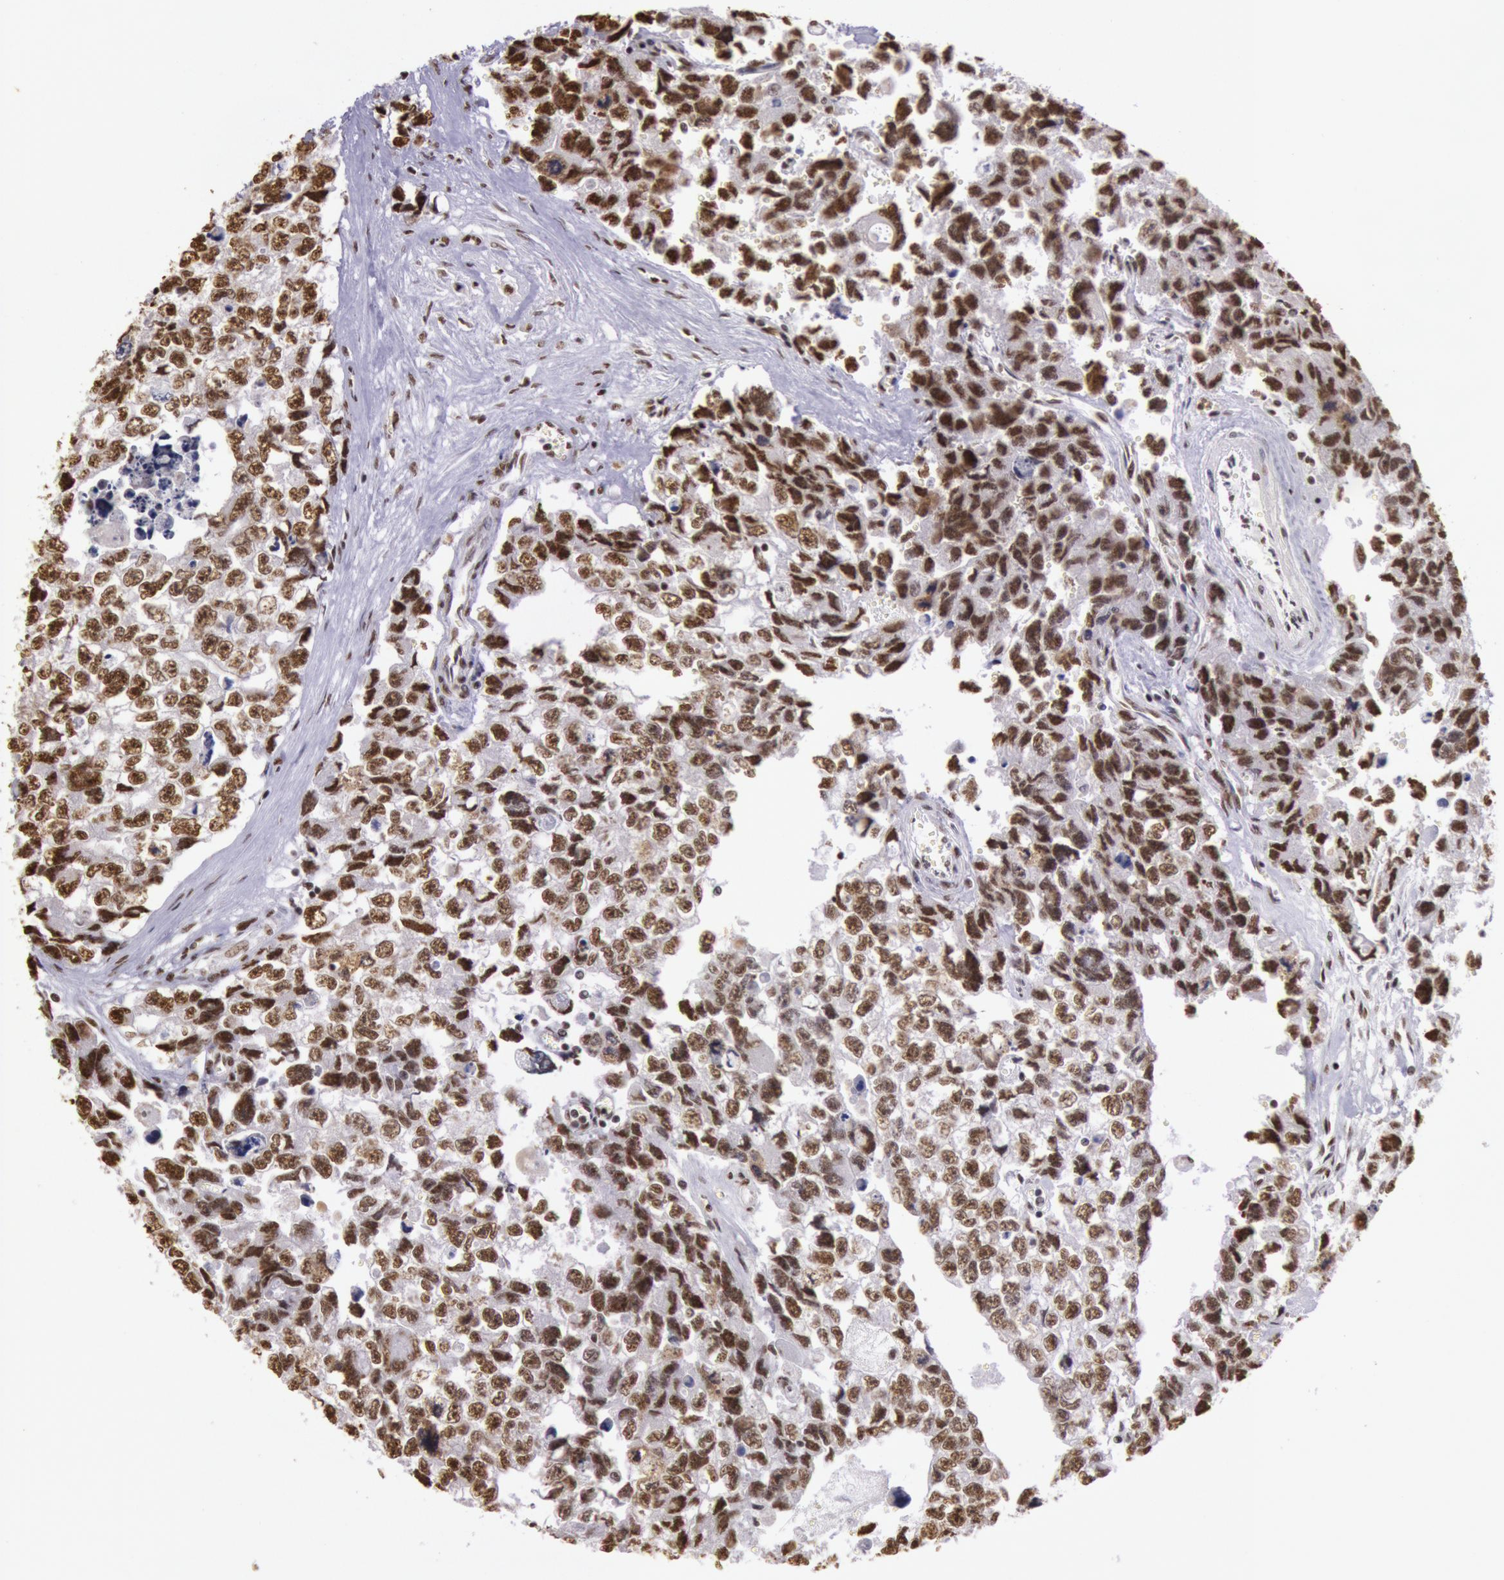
{"staining": {"intensity": "moderate", "quantity": ">75%", "location": "nuclear"}, "tissue": "testis cancer", "cell_type": "Tumor cells", "image_type": "cancer", "snomed": [{"axis": "morphology", "description": "Carcinoma, Embryonal, NOS"}, {"axis": "topography", "description": "Testis"}], "caption": "Immunohistochemical staining of embryonal carcinoma (testis) exhibits moderate nuclear protein staining in approximately >75% of tumor cells.", "gene": "HNRNPH2", "patient": {"sex": "male", "age": 31}}